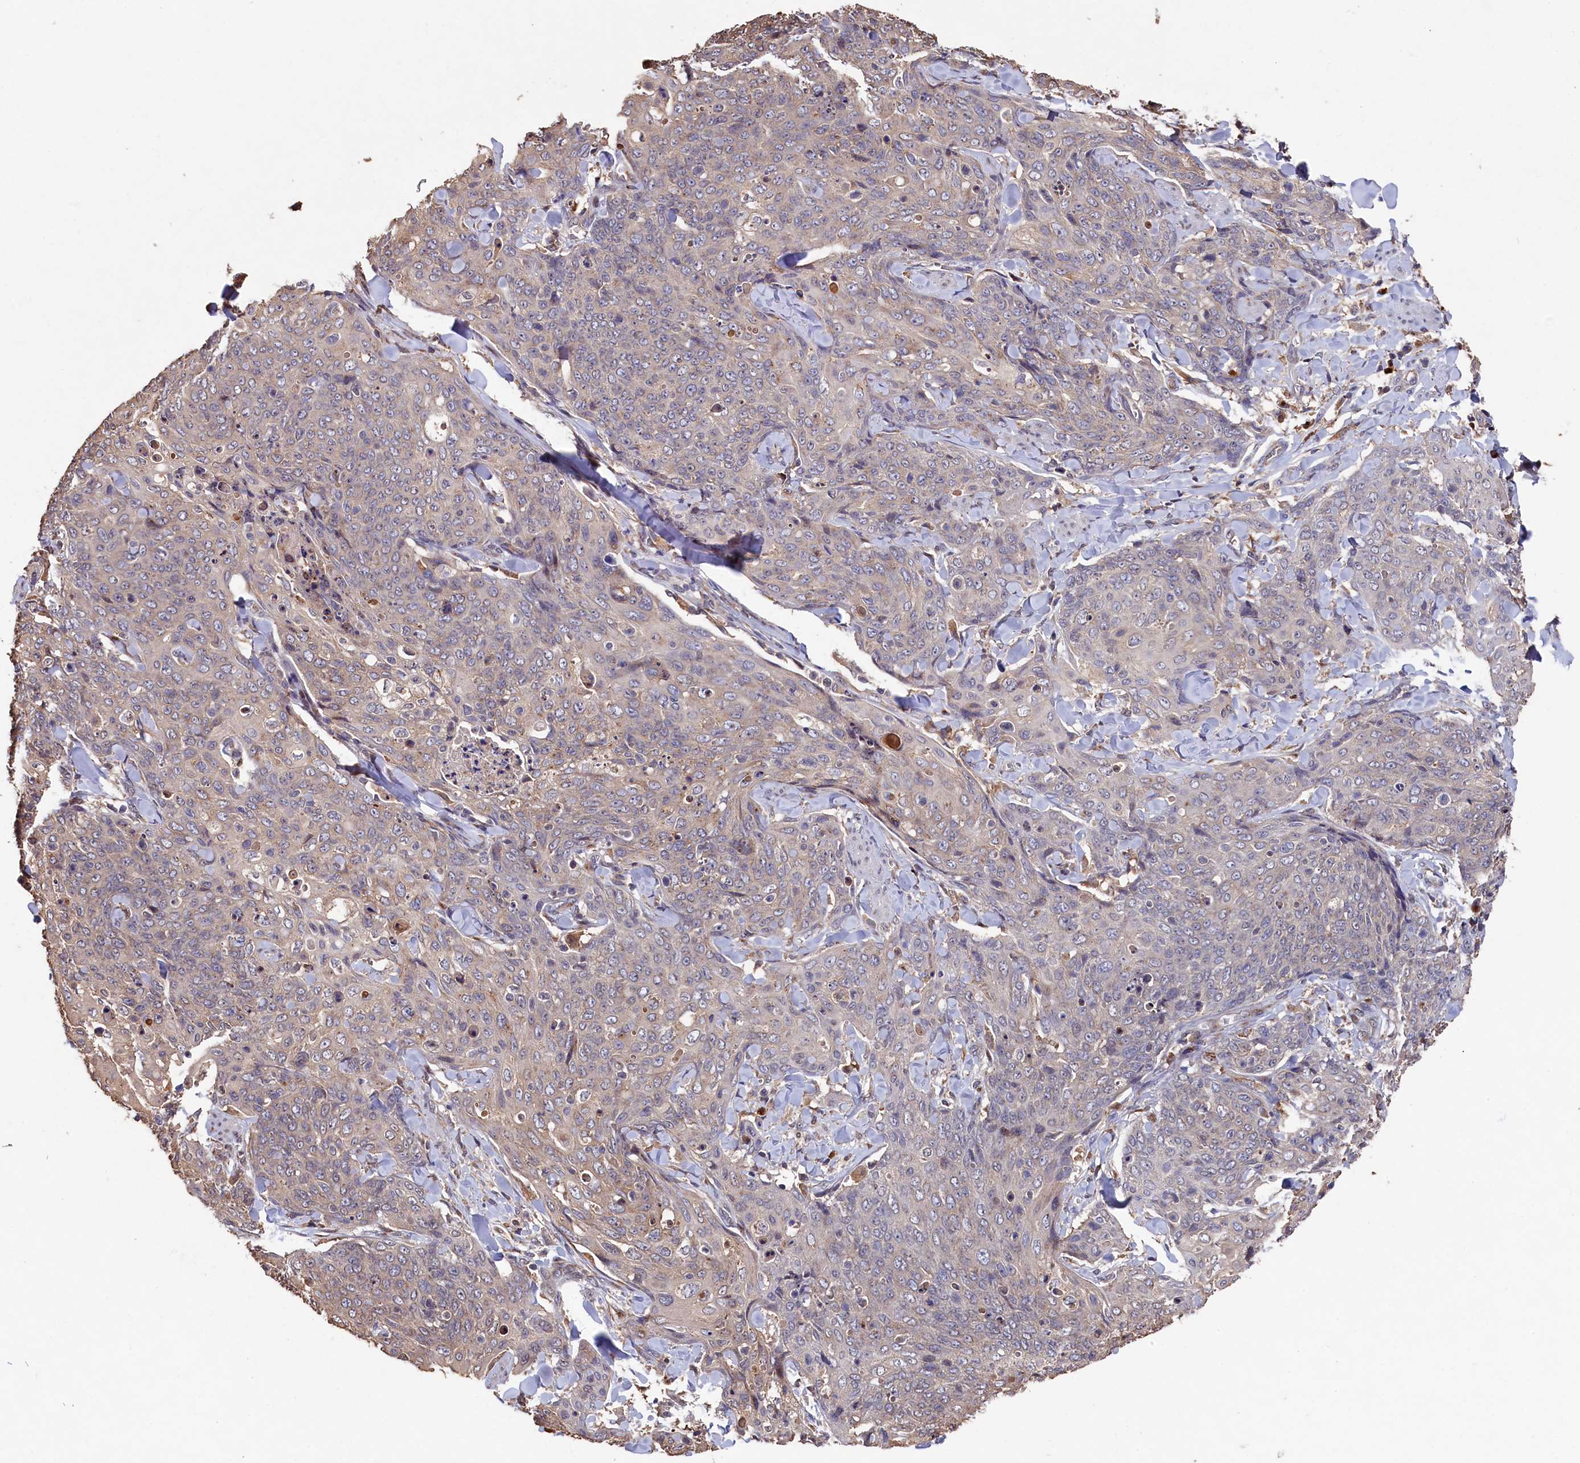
{"staining": {"intensity": "negative", "quantity": "none", "location": "none"}, "tissue": "skin cancer", "cell_type": "Tumor cells", "image_type": "cancer", "snomed": [{"axis": "morphology", "description": "Squamous cell carcinoma, NOS"}, {"axis": "topography", "description": "Skin"}, {"axis": "topography", "description": "Vulva"}], "caption": "Immunohistochemistry photomicrograph of human squamous cell carcinoma (skin) stained for a protein (brown), which reveals no positivity in tumor cells.", "gene": "NAA60", "patient": {"sex": "female", "age": 85}}